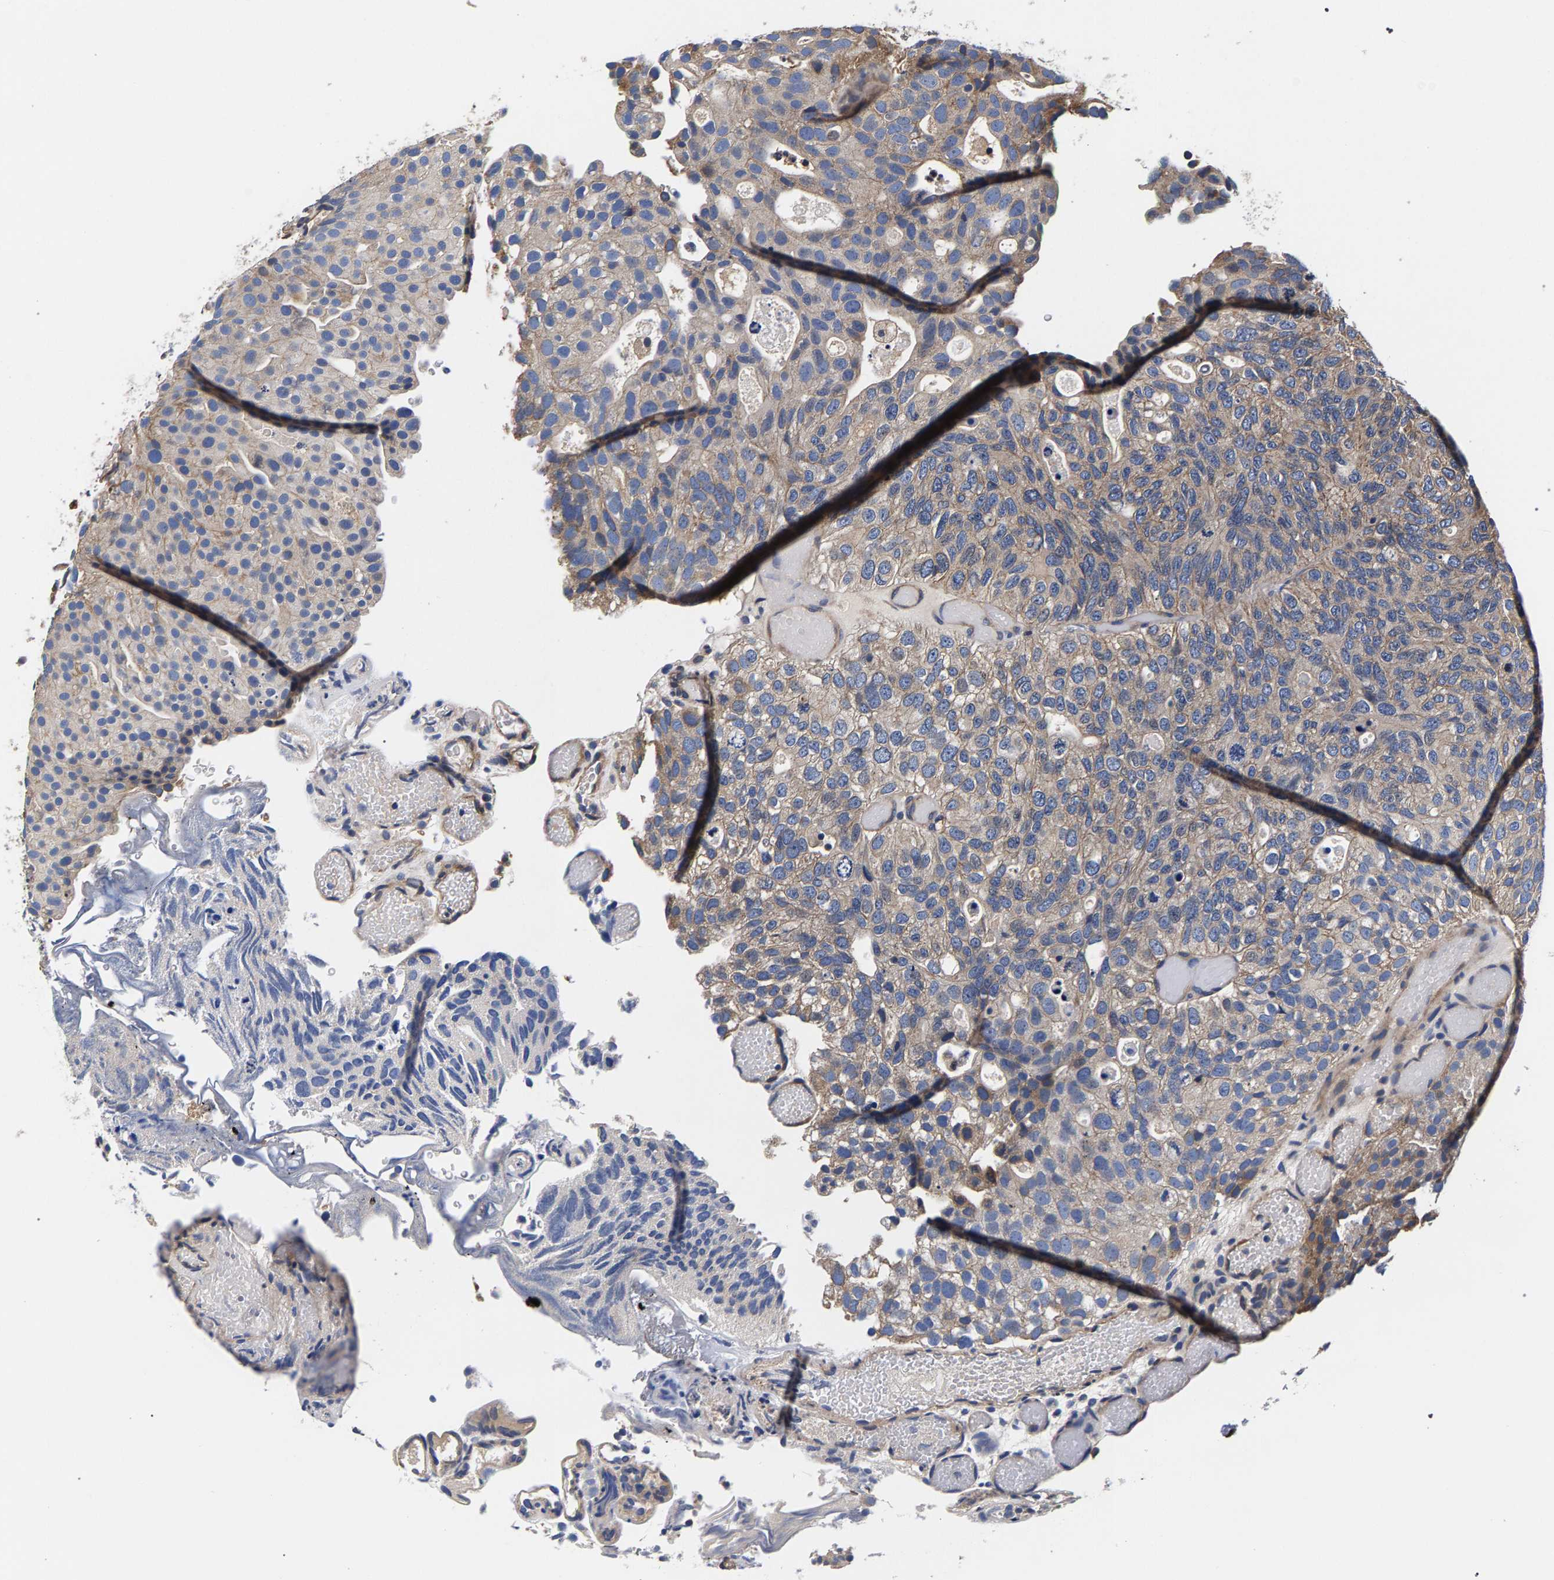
{"staining": {"intensity": "weak", "quantity": "<25%", "location": "cytoplasmic/membranous"}, "tissue": "urothelial cancer", "cell_type": "Tumor cells", "image_type": "cancer", "snomed": [{"axis": "morphology", "description": "Urothelial carcinoma, Low grade"}, {"axis": "topography", "description": "Urinary bladder"}], "caption": "Immunohistochemistry photomicrograph of human urothelial cancer stained for a protein (brown), which reveals no positivity in tumor cells.", "gene": "MARCHF7", "patient": {"sex": "male", "age": 78}}